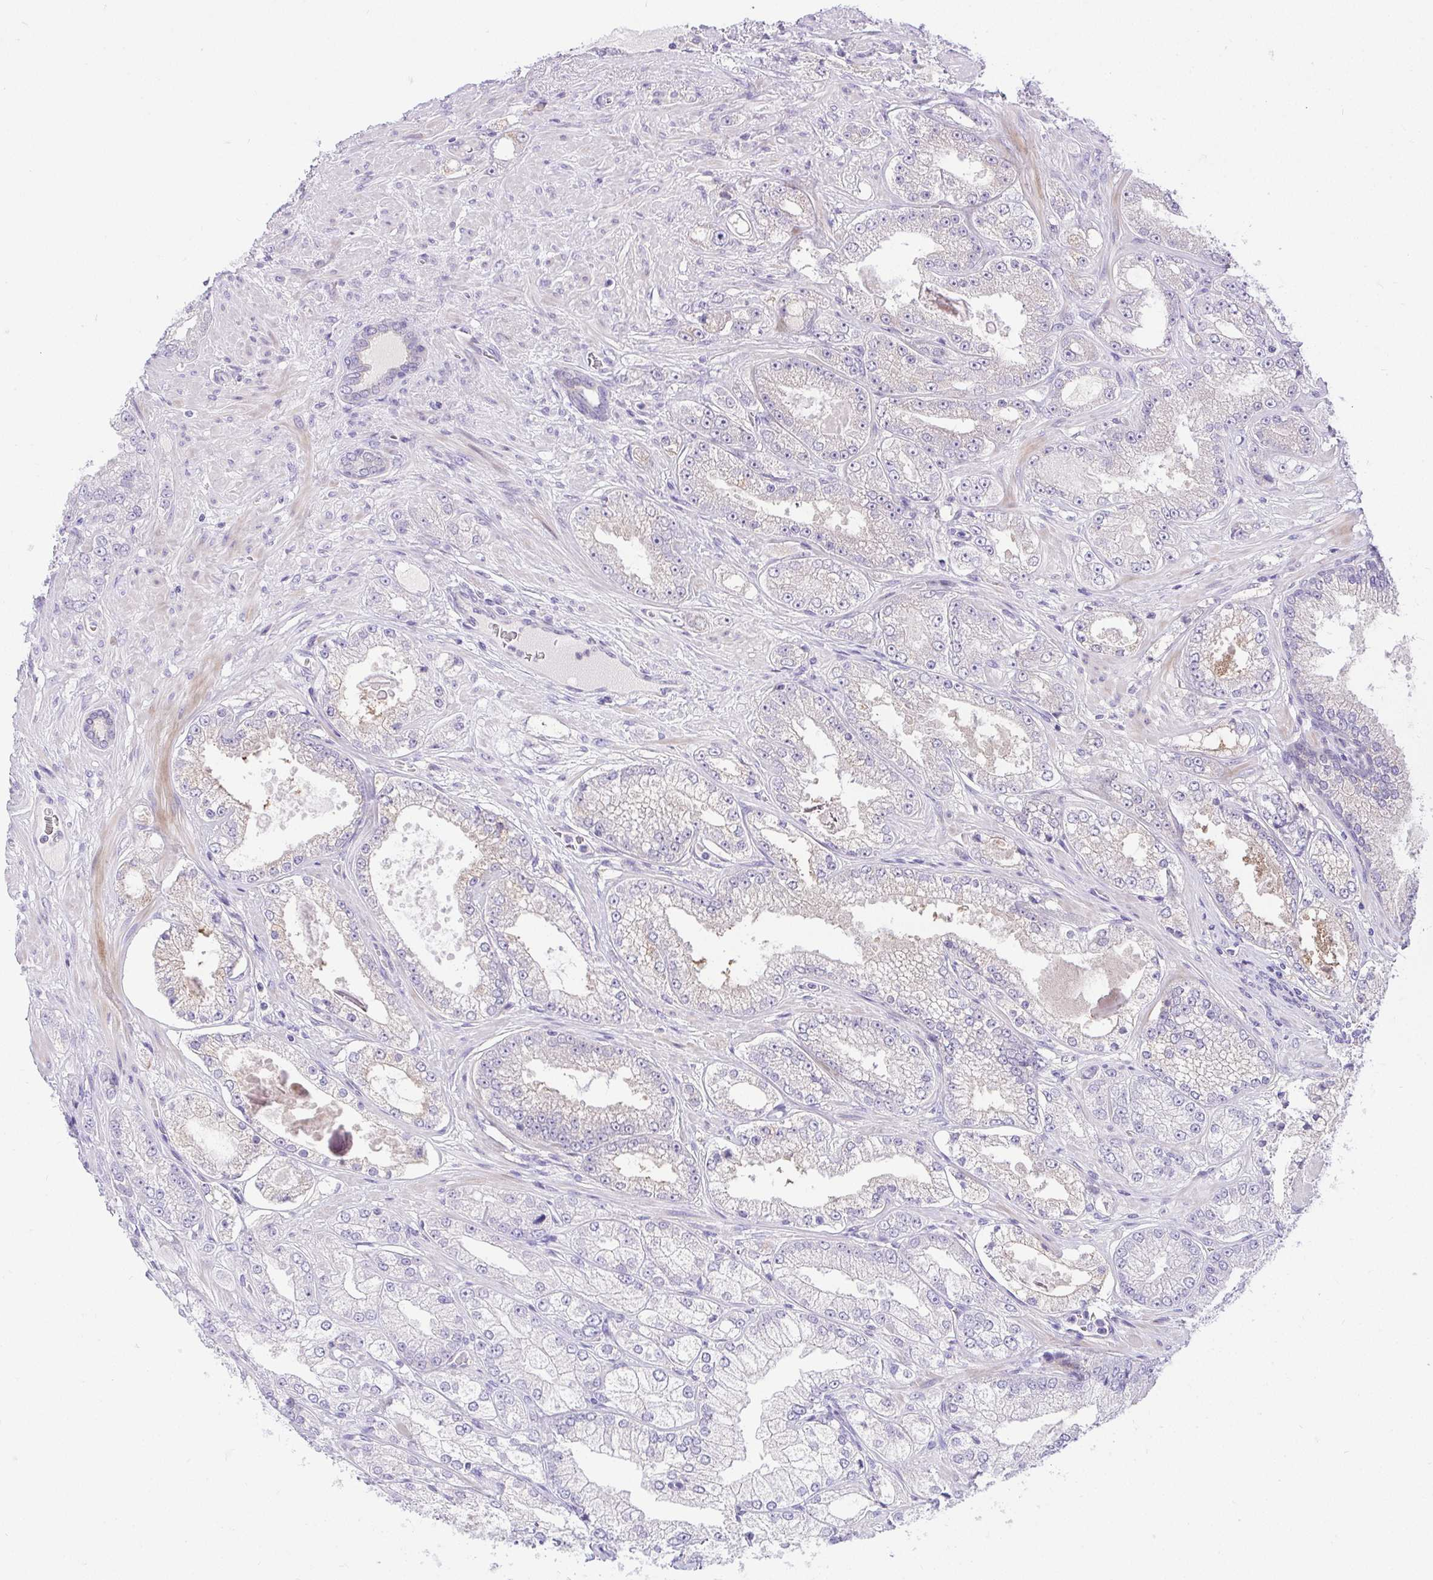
{"staining": {"intensity": "negative", "quantity": "none", "location": "none"}, "tissue": "prostate cancer", "cell_type": "Tumor cells", "image_type": "cancer", "snomed": [{"axis": "morphology", "description": "Normal tissue, NOS"}, {"axis": "morphology", "description": "Adenocarcinoma, High grade"}, {"axis": "topography", "description": "Prostate"}, {"axis": "topography", "description": "Peripheral nerve tissue"}], "caption": "This is a image of IHC staining of prostate cancer (adenocarcinoma (high-grade)), which shows no positivity in tumor cells. The staining was performed using DAB to visualize the protein expression in brown, while the nuclei were stained in blue with hematoxylin (Magnification: 20x).", "gene": "ZNF101", "patient": {"sex": "male", "age": 68}}